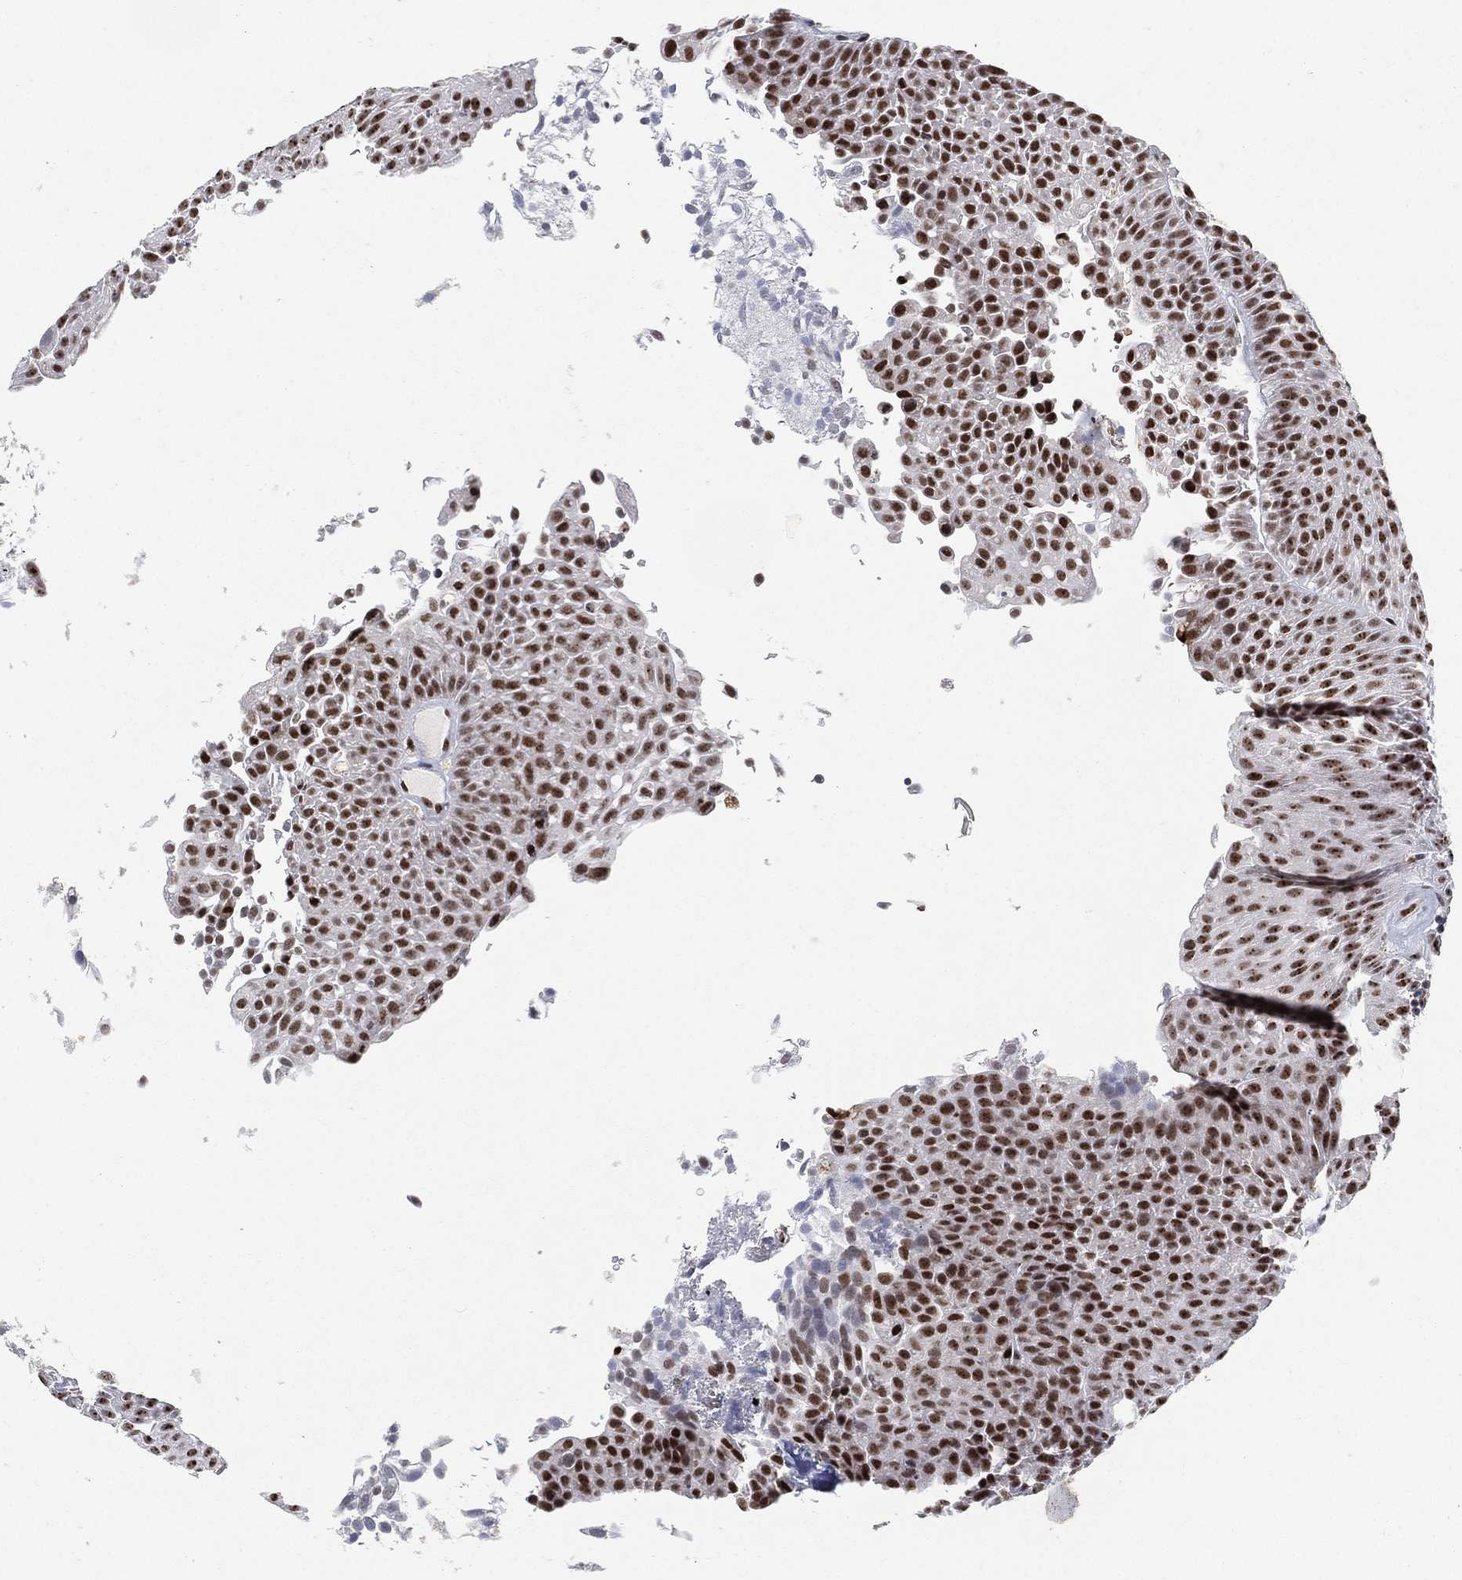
{"staining": {"intensity": "strong", "quantity": "25%-75%", "location": "nuclear"}, "tissue": "urothelial cancer", "cell_type": "Tumor cells", "image_type": "cancer", "snomed": [{"axis": "morphology", "description": "Urothelial carcinoma, Low grade"}, {"axis": "topography", "description": "Urinary bladder"}], "caption": "Tumor cells reveal high levels of strong nuclear expression in approximately 25%-75% of cells in low-grade urothelial carcinoma.", "gene": "DDX27", "patient": {"sex": "male", "age": 65}}